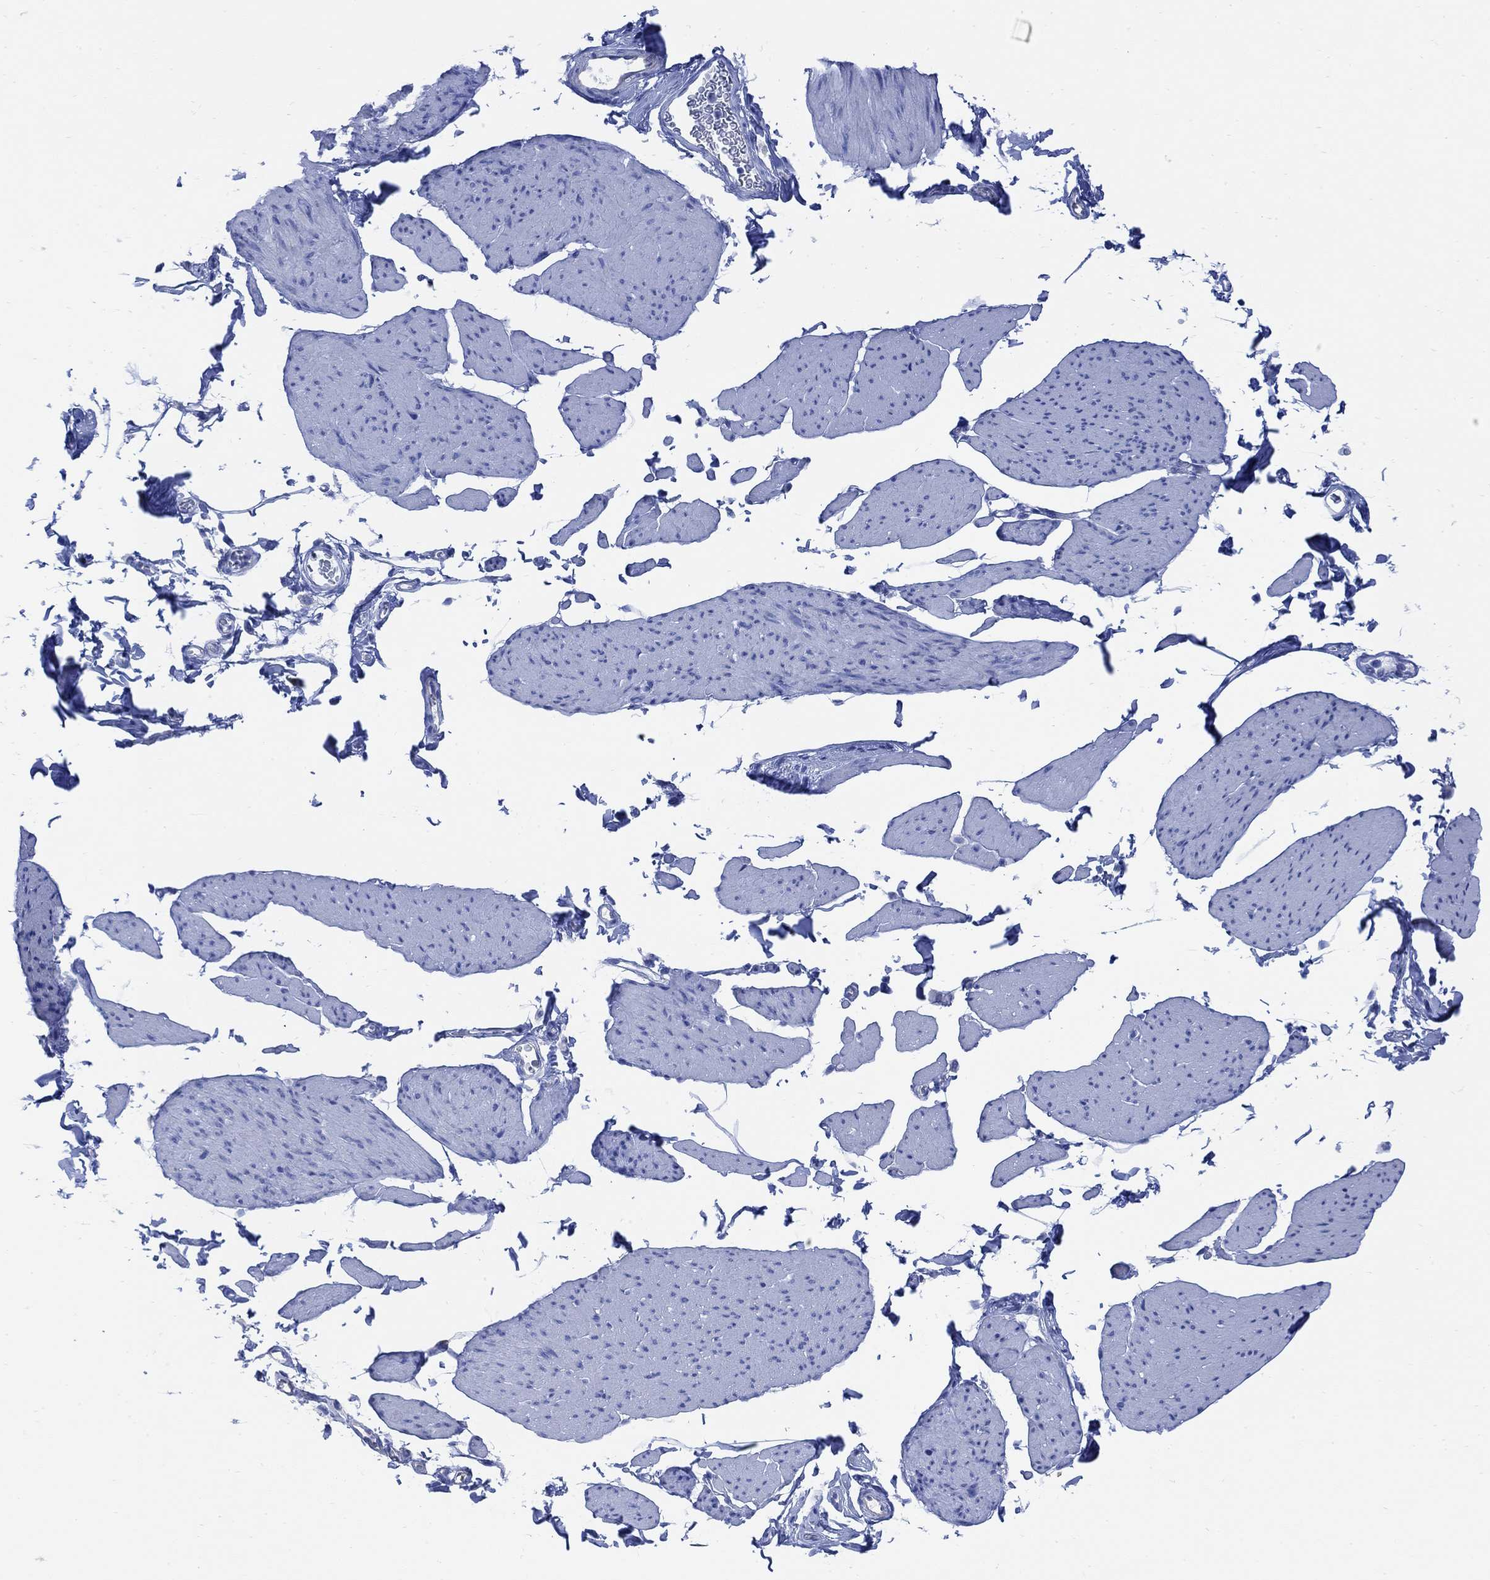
{"staining": {"intensity": "negative", "quantity": "none", "location": "none"}, "tissue": "smooth muscle", "cell_type": "Smooth muscle cells", "image_type": "normal", "snomed": [{"axis": "morphology", "description": "Normal tissue, NOS"}, {"axis": "topography", "description": "Adipose tissue"}, {"axis": "topography", "description": "Smooth muscle"}, {"axis": "topography", "description": "Peripheral nerve tissue"}], "caption": "IHC histopathology image of benign human smooth muscle stained for a protein (brown), which reveals no expression in smooth muscle cells. (Stains: DAB (3,3'-diaminobenzidine) immunohistochemistry (IHC) with hematoxylin counter stain, Microscopy: brightfield microscopy at high magnification).", "gene": "GNG13", "patient": {"sex": "male", "age": 83}}